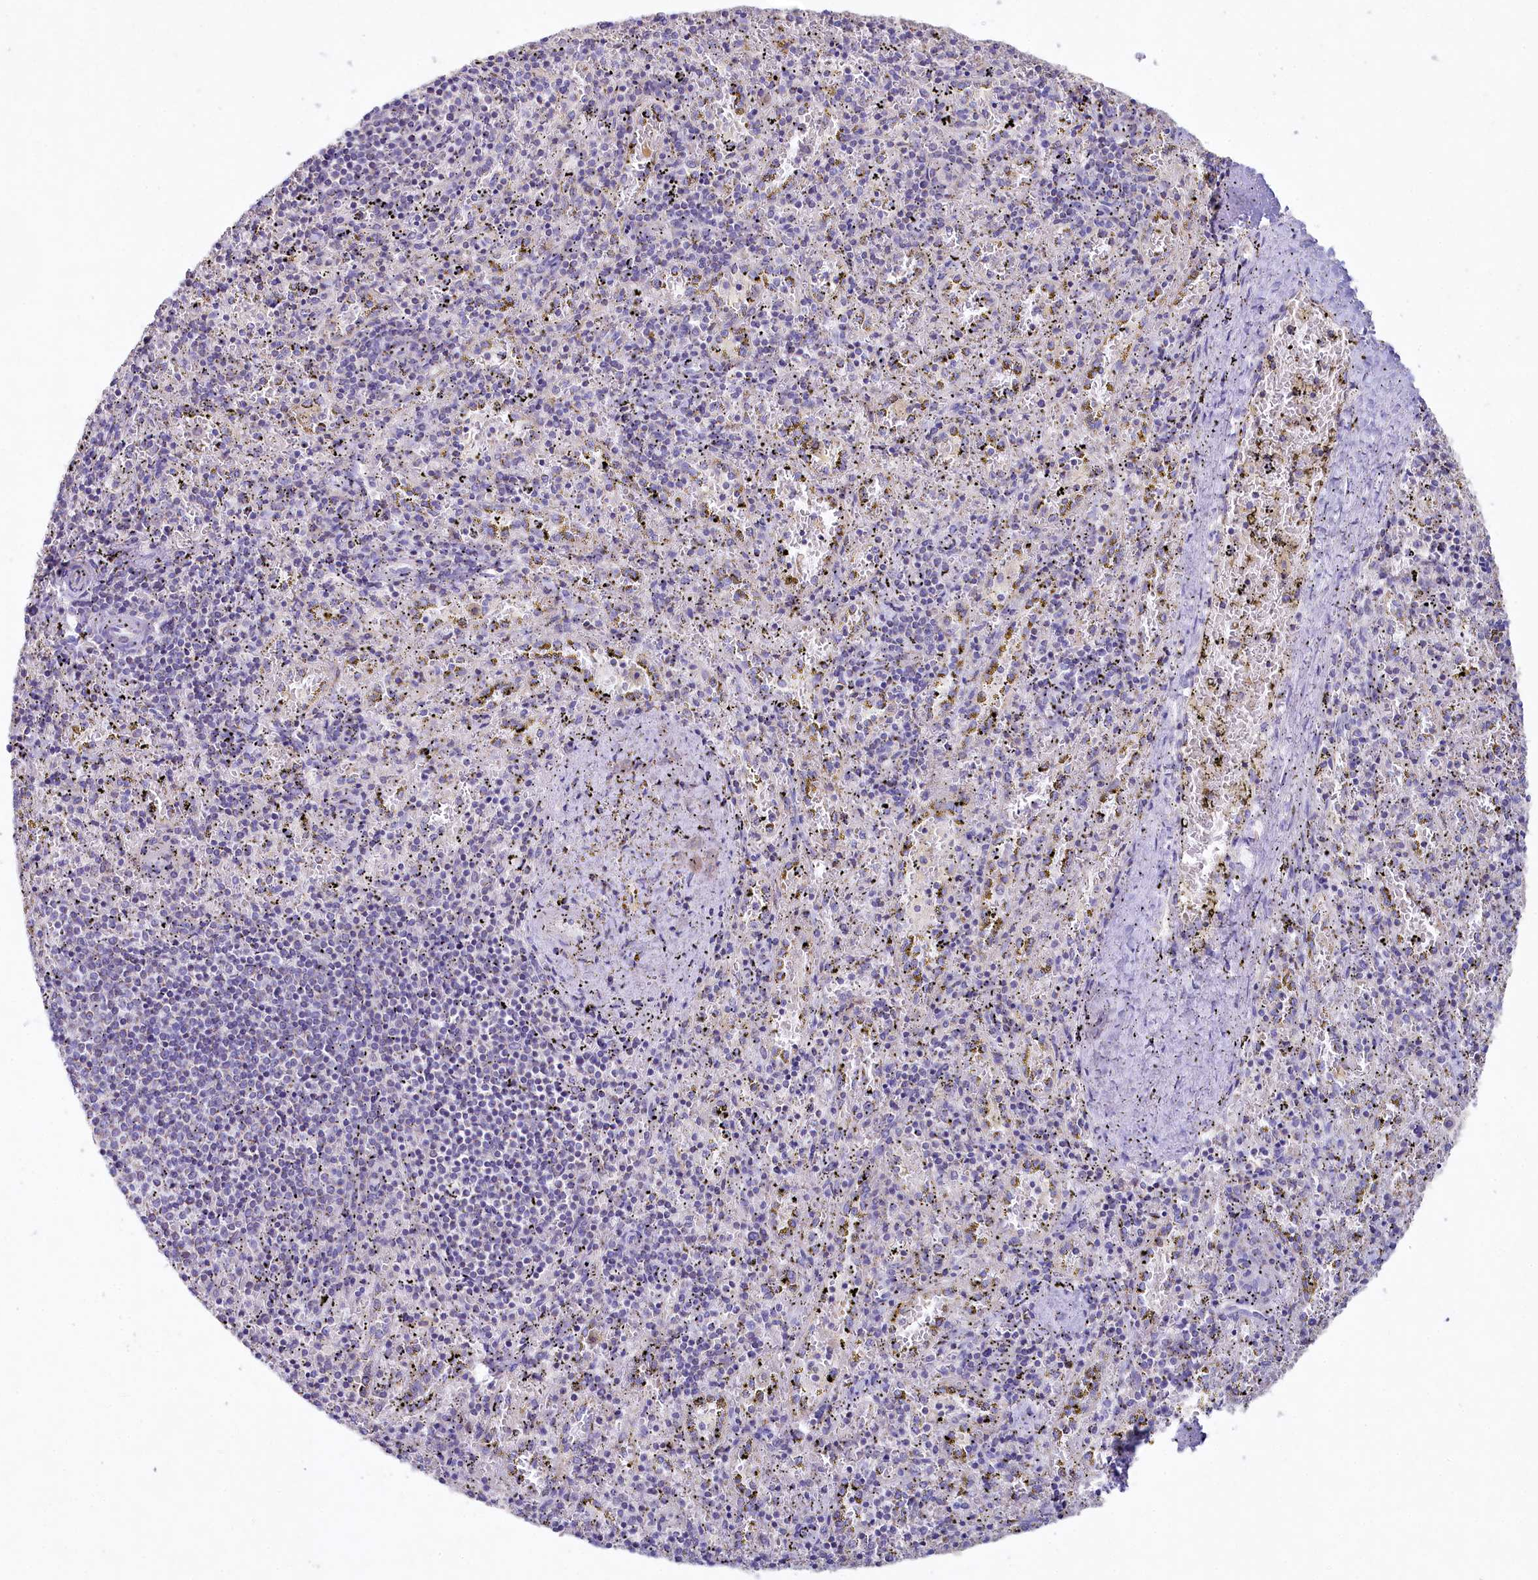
{"staining": {"intensity": "negative", "quantity": "none", "location": "none"}, "tissue": "spleen", "cell_type": "Cells in red pulp", "image_type": "normal", "snomed": [{"axis": "morphology", "description": "Normal tissue, NOS"}, {"axis": "topography", "description": "Spleen"}], "caption": "The histopathology image reveals no staining of cells in red pulp in benign spleen.", "gene": "VPS26B", "patient": {"sex": "male", "age": 11}}